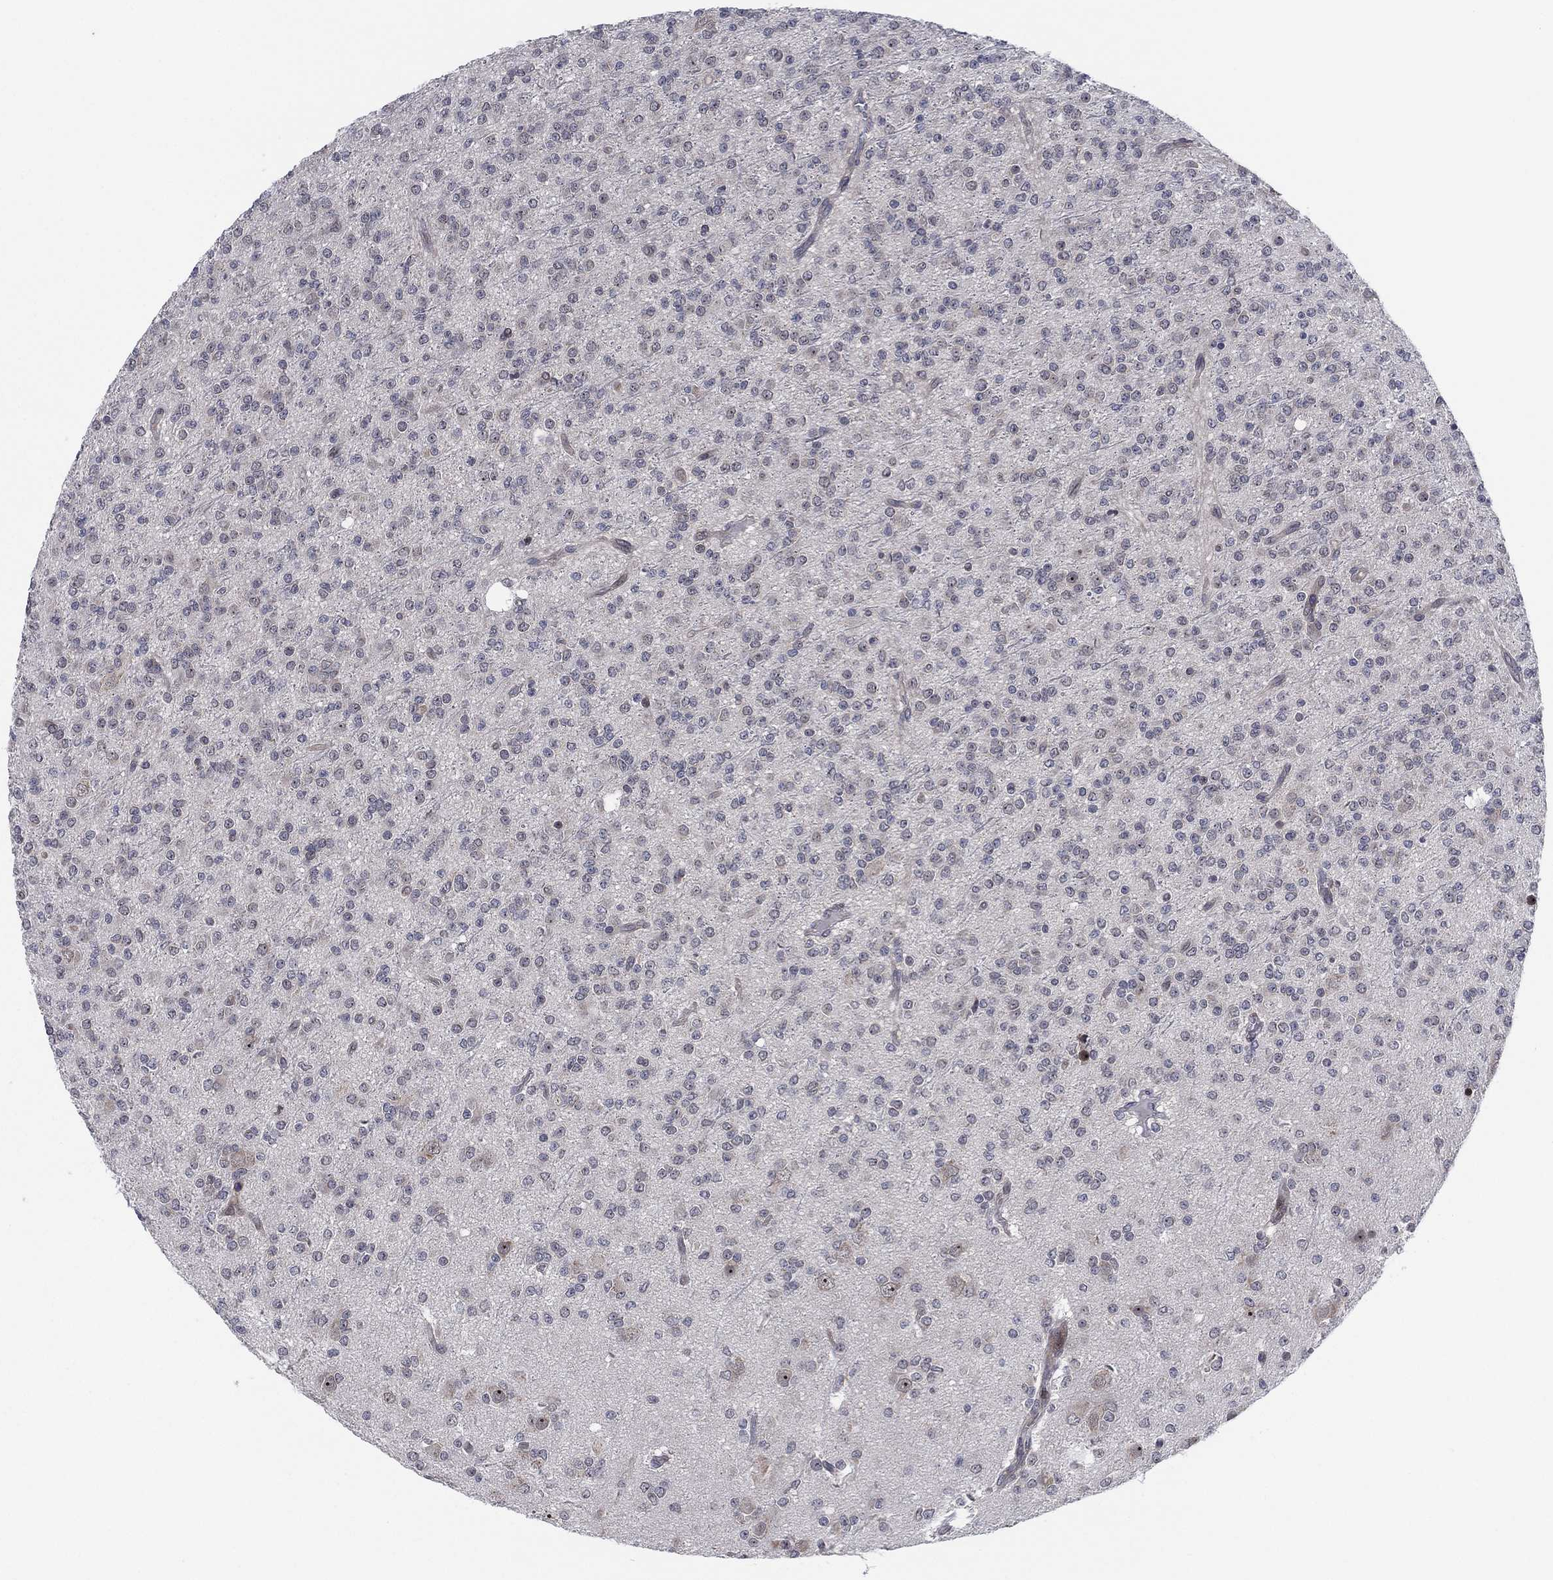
{"staining": {"intensity": "negative", "quantity": "none", "location": "none"}, "tissue": "glioma", "cell_type": "Tumor cells", "image_type": "cancer", "snomed": [{"axis": "morphology", "description": "Glioma, malignant, Low grade"}, {"axis": "topography", "description": "Brain"}], "caption": "High power microscopy image of an immunohistochemistry (IHC) micrograph of malignant glioma (low-grade), revealing no significant expression in tumor cells.", "gene": "TMCO1", "patient": {"sex": "male", "age": 27}}